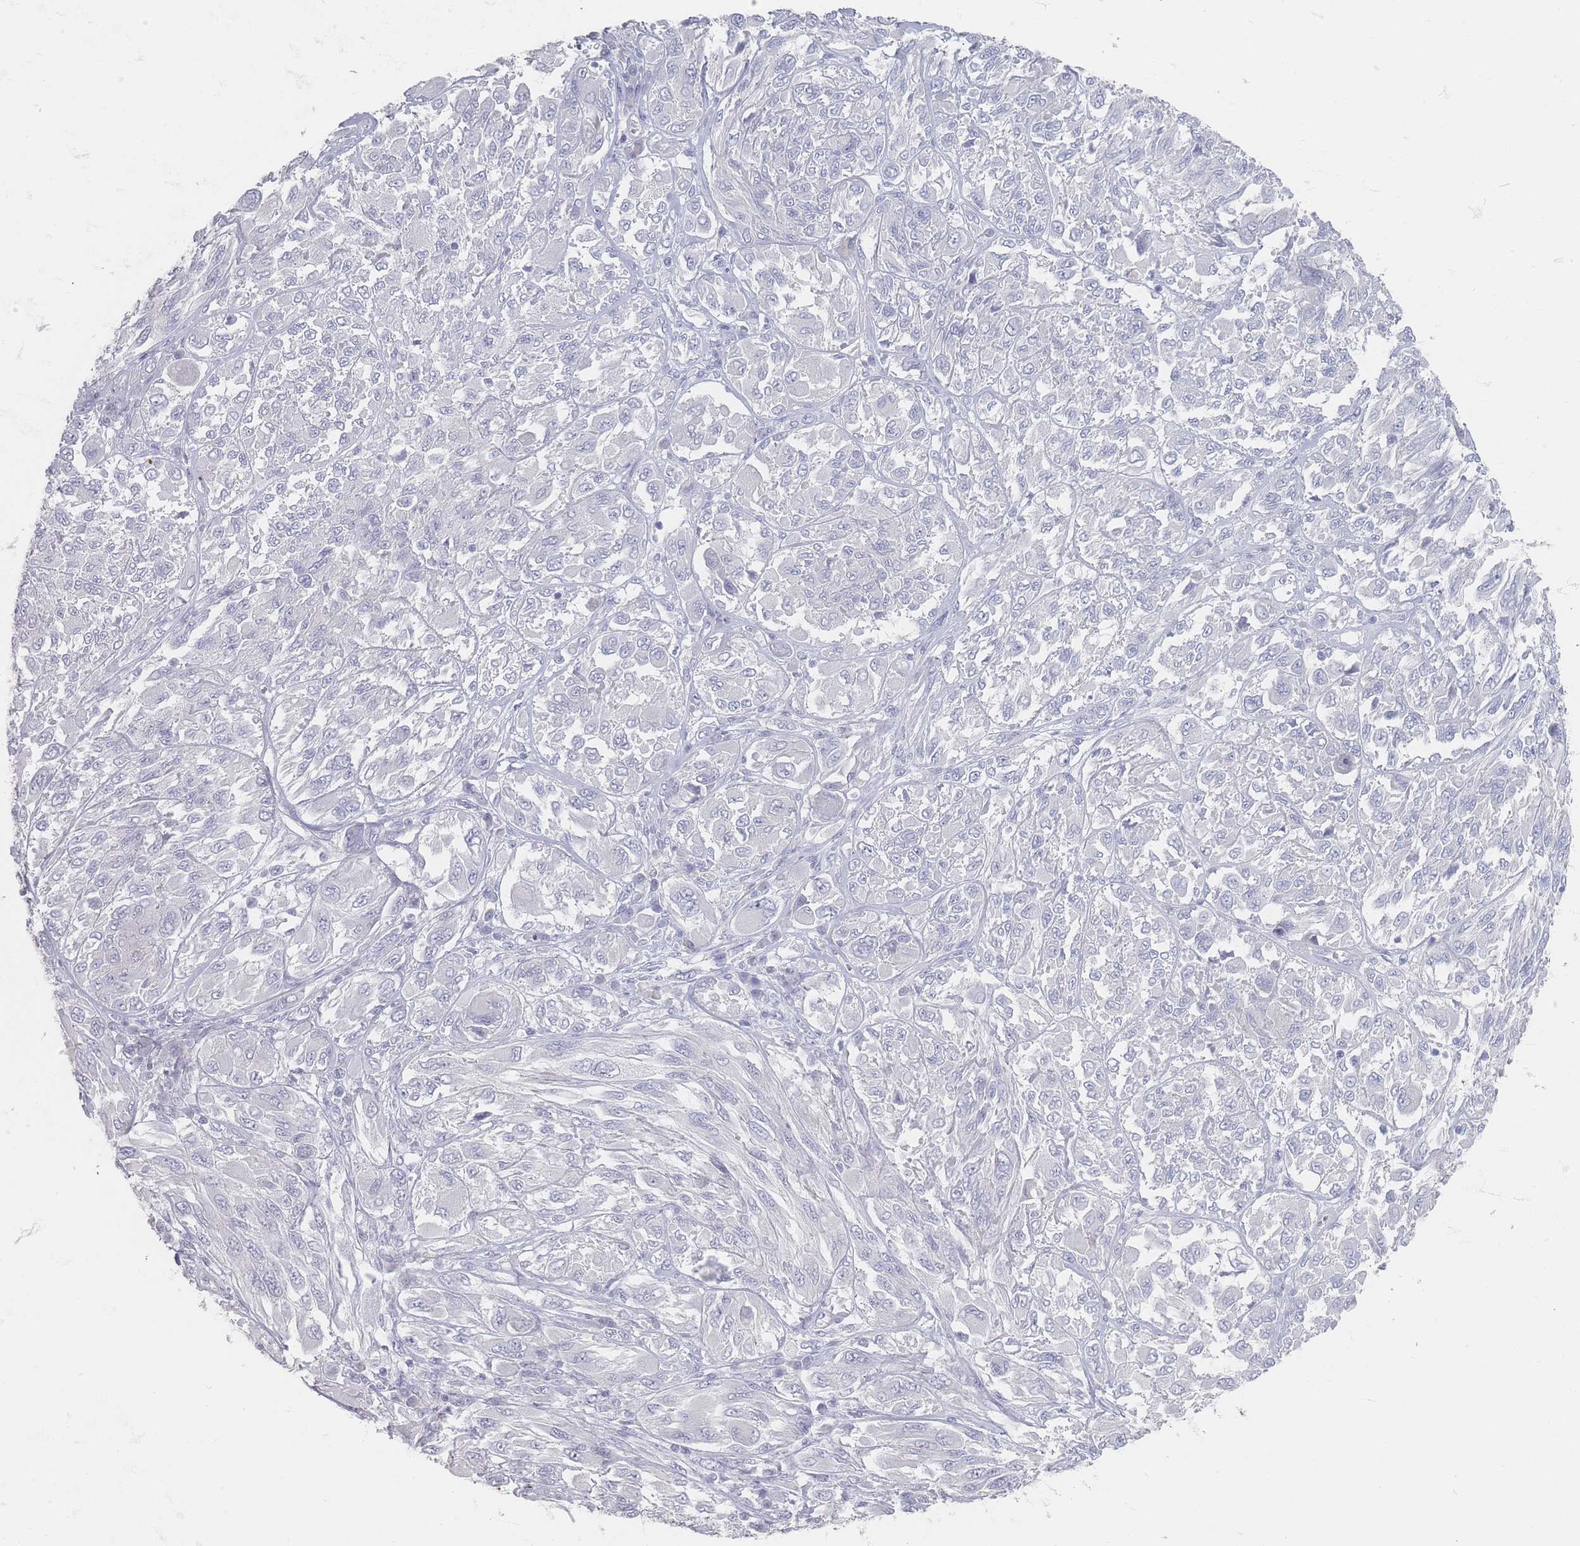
{"staining": {"intensity": "negative", "quantity": "none", "location": "none"}, "tissue": "melanoma", "cell_type": "Tumor cells", "image_type": "cancer", "snomed": [{"axis": "morphology", "description": "Malignant melanoma, NOS"}, {"axis": "topography", "description": "Skin"}], "caption": "This micrograph is of malignant melanoma stained with immunohistochemistry (IHC) to label a protein in brown with the nuclei are counter-stained blue. There is no staining in tumor cells.", "gene": "CD37", "patient": {"sex": "female", "age": 91}}